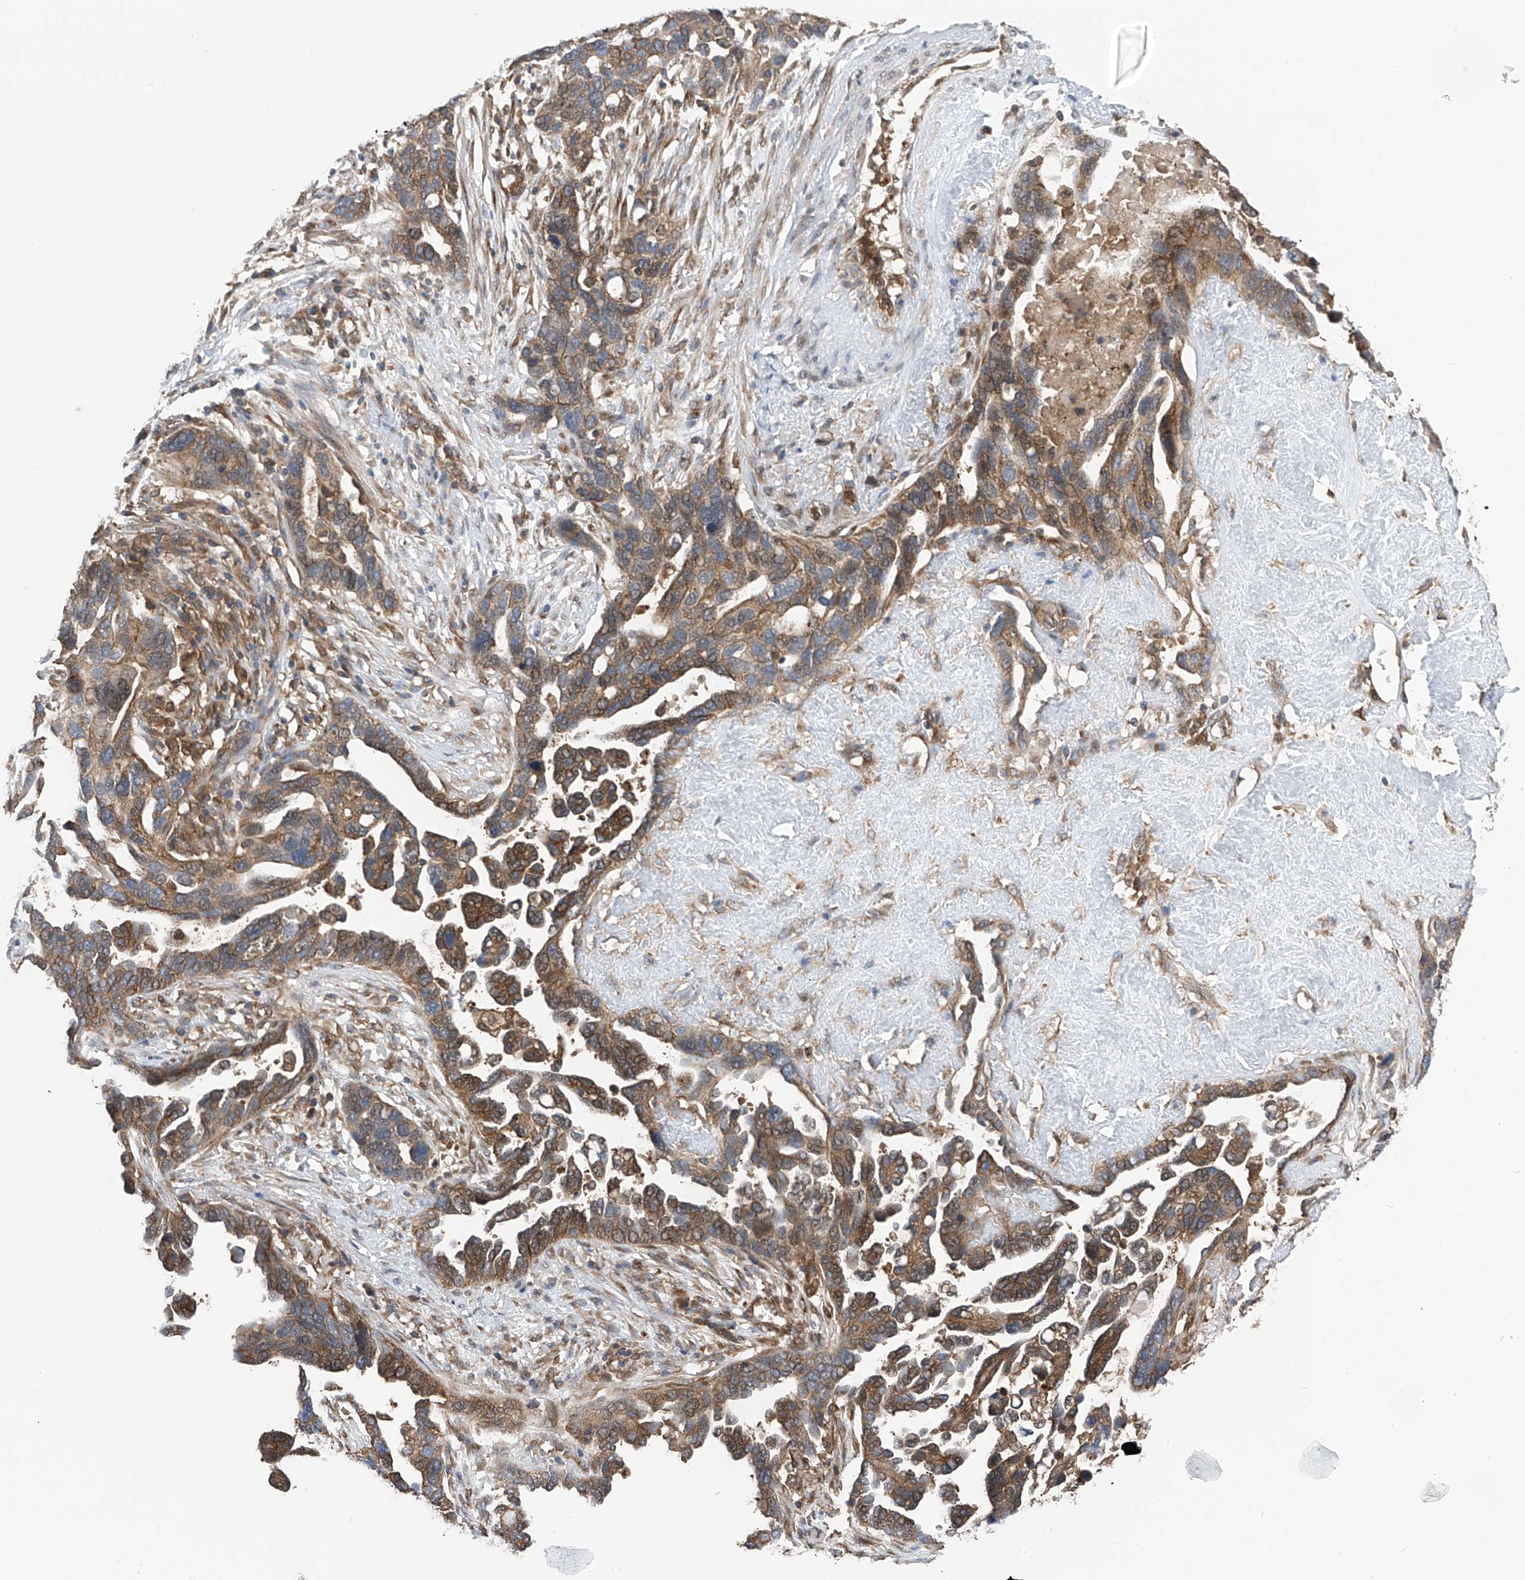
{"staining": {"intensity": "moderate", "quantity": ">75%", "location": "cytoplasmic/membranous"}, "tissue": "ovarian cancer", "cell_type": "Tumor cells", "image_type": "cancer", "snomed": [{"axis": "morphology", "description": "Cystadenocarcinoma, serous, NOS"}, {"axis": "topography", "description": "Ovary"}], "caption": "Tumor cells show moderate cytoplasmic/membranous staining in approximately >75% of cells in ovarian serous cystadenocarcinoma. (DAB IHC, brown staining for protein, blue staining for nuclei).", "gene": "CHPF", "patient": {"sex": "female", "age": 54}}